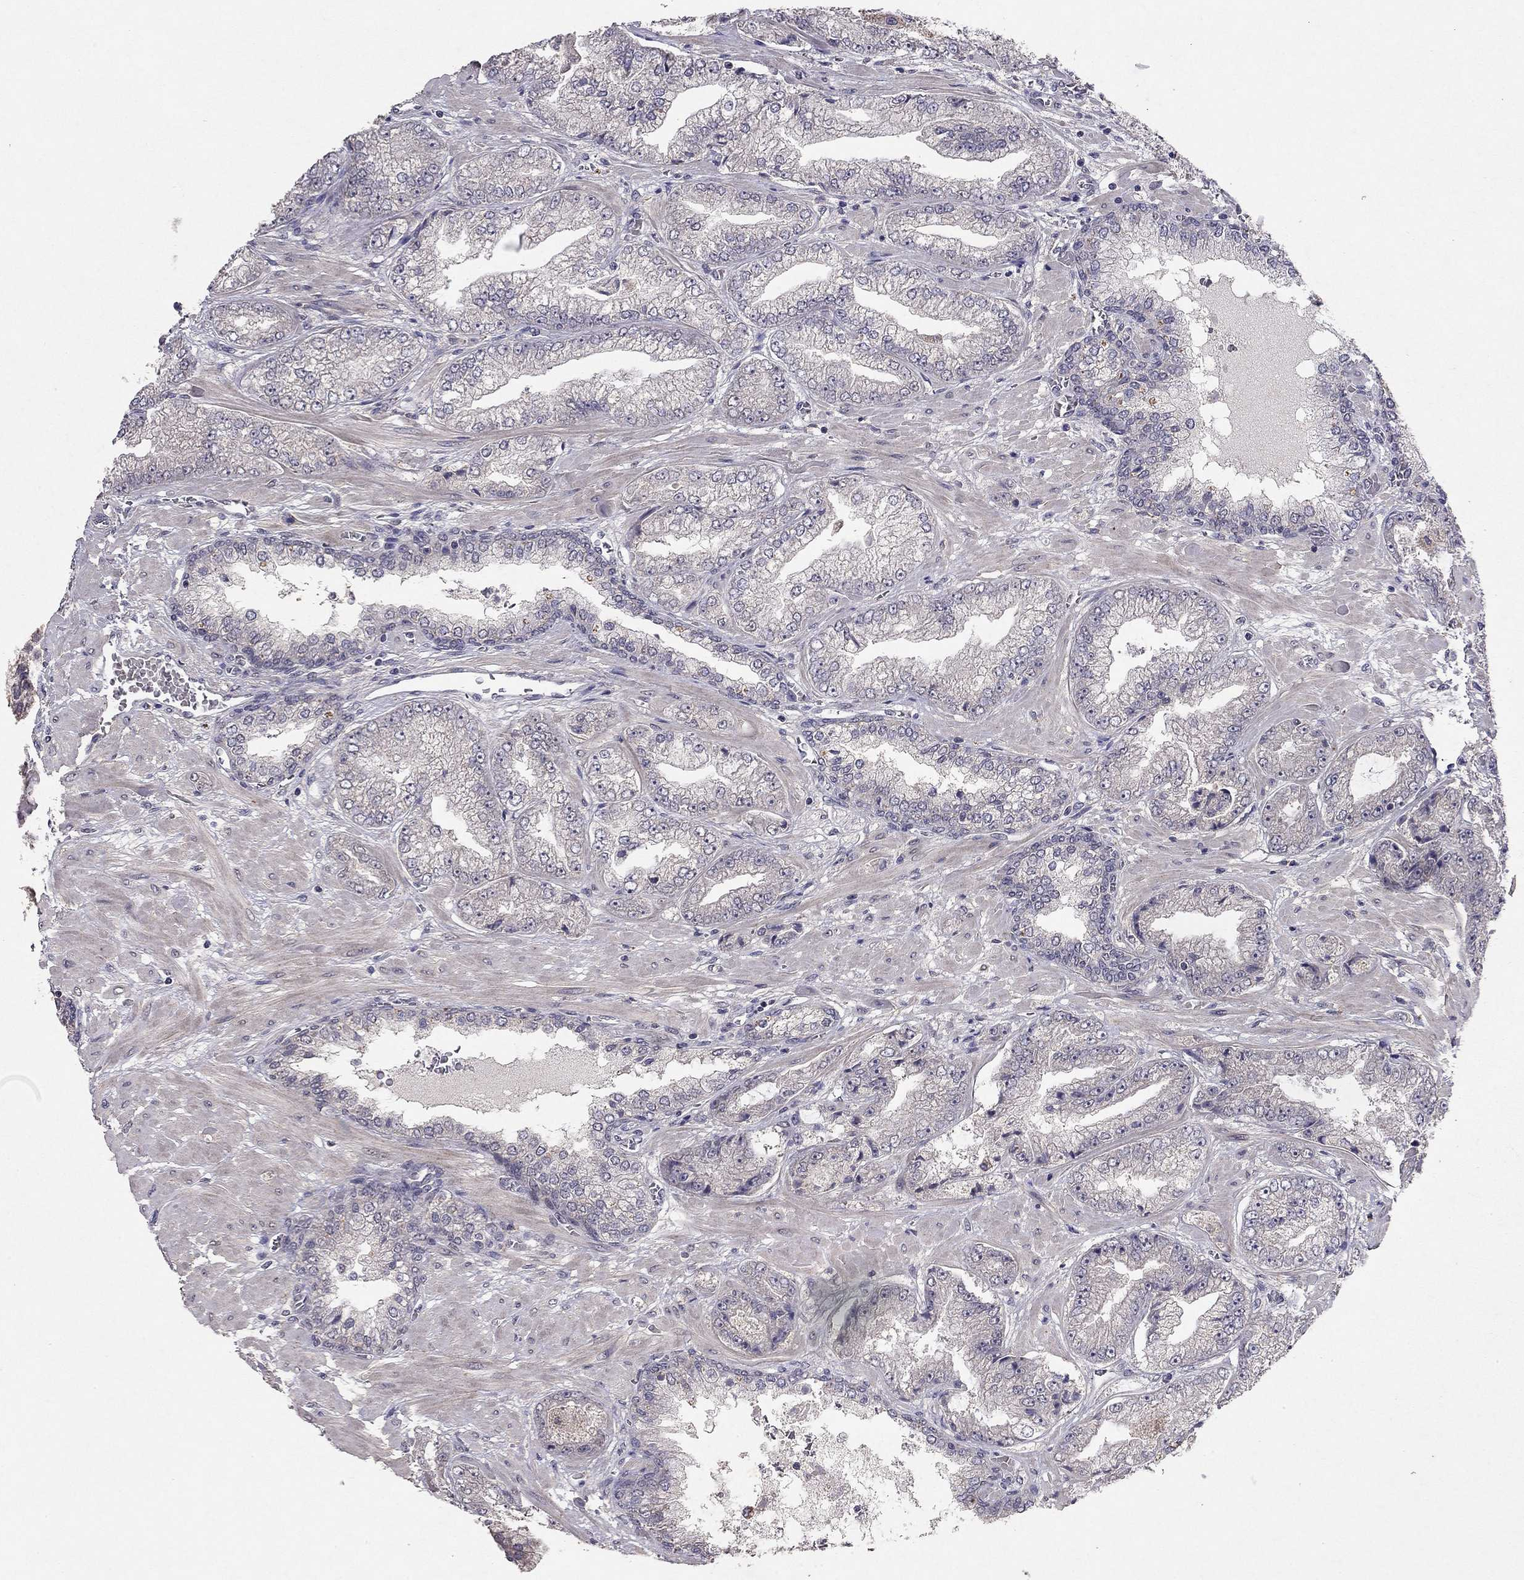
{"staining": {"intensity": "negative", "quantity": "none", "location": "none"}, "tissue": "prostate cancer", "cell_type": "Tumor cells", "image_type": "cancer", "snomed": [{"axis": "morphology", "description": "Adenocarcinoma, Low grade"}, {"axis": "topography", "description": "Prostate"}], "caption": "This image is of prostate adenocarcinoma (low-grade) stained with immunohistochemistry (IHC) to label a protein in brown with the nuclei are counter-stained blue. There is no positivity in tumor cells. (IHC, brightfield microscopy, high magnification).", "gene": "ESR2", "patient": {"sex": "male", "age": 57}}